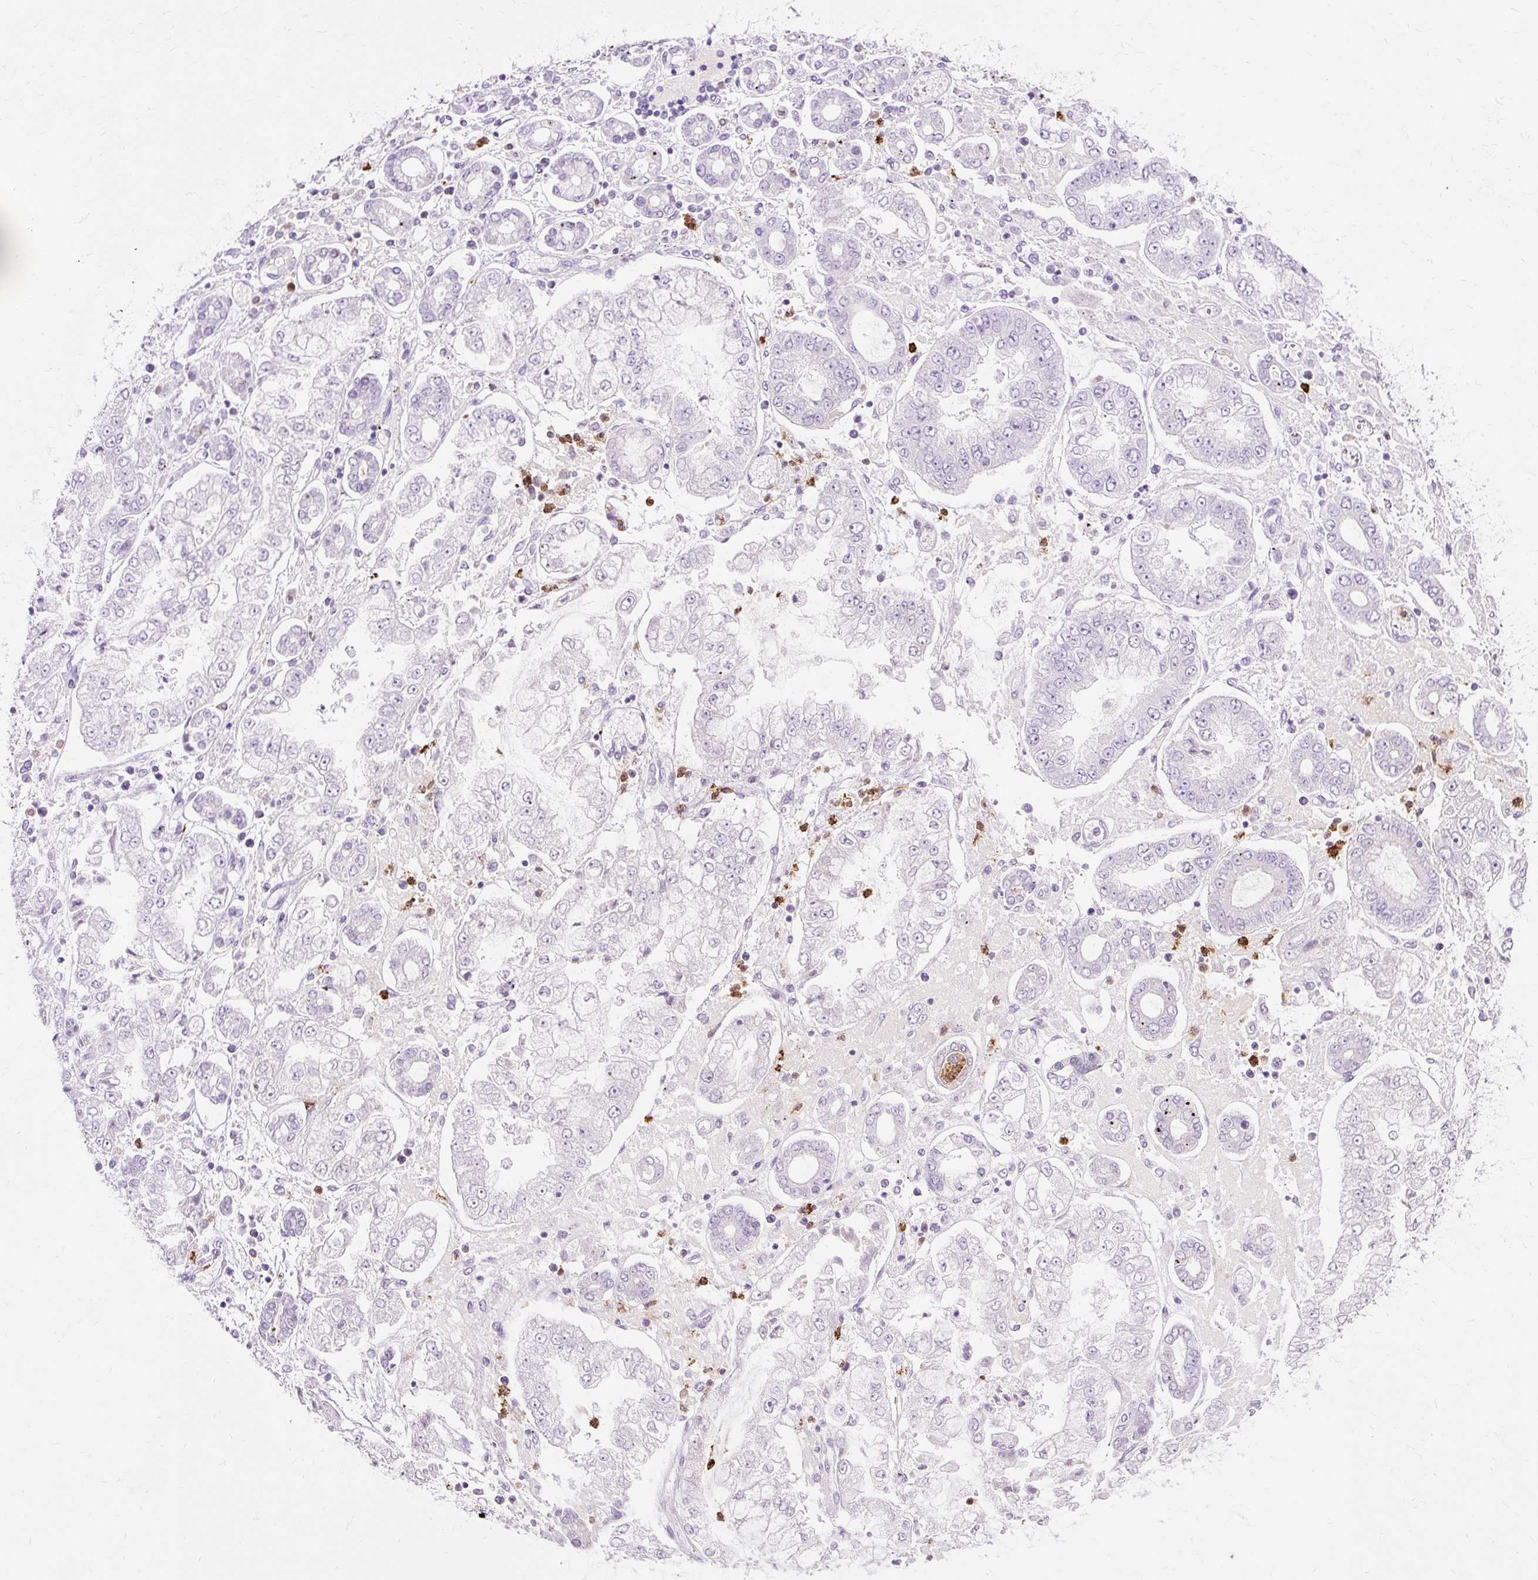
{"staining": {"intensity": "negative", "quantity": "none", "location": "none"}, "tissue": "stomach cancer", "cell_type": "Tumor cells", "image_type": "cancer", "snomed": [{"axis": "morphology", "description": "Adenocarcinoma, NOS"}, {"axis": "topography", "description": "Stomach"}], "caption": "Histopathology image shows no significant protein positivity in tumor cells of adenocarcinoma (stomach). The staining was performed using DAB to visualize the protein expression in brown, while the nuclei were stained in blue with hematoxylin (Magnification: 20x).", "gene": "DEFA1", "patient": {"sex": "male", "age": 76}}